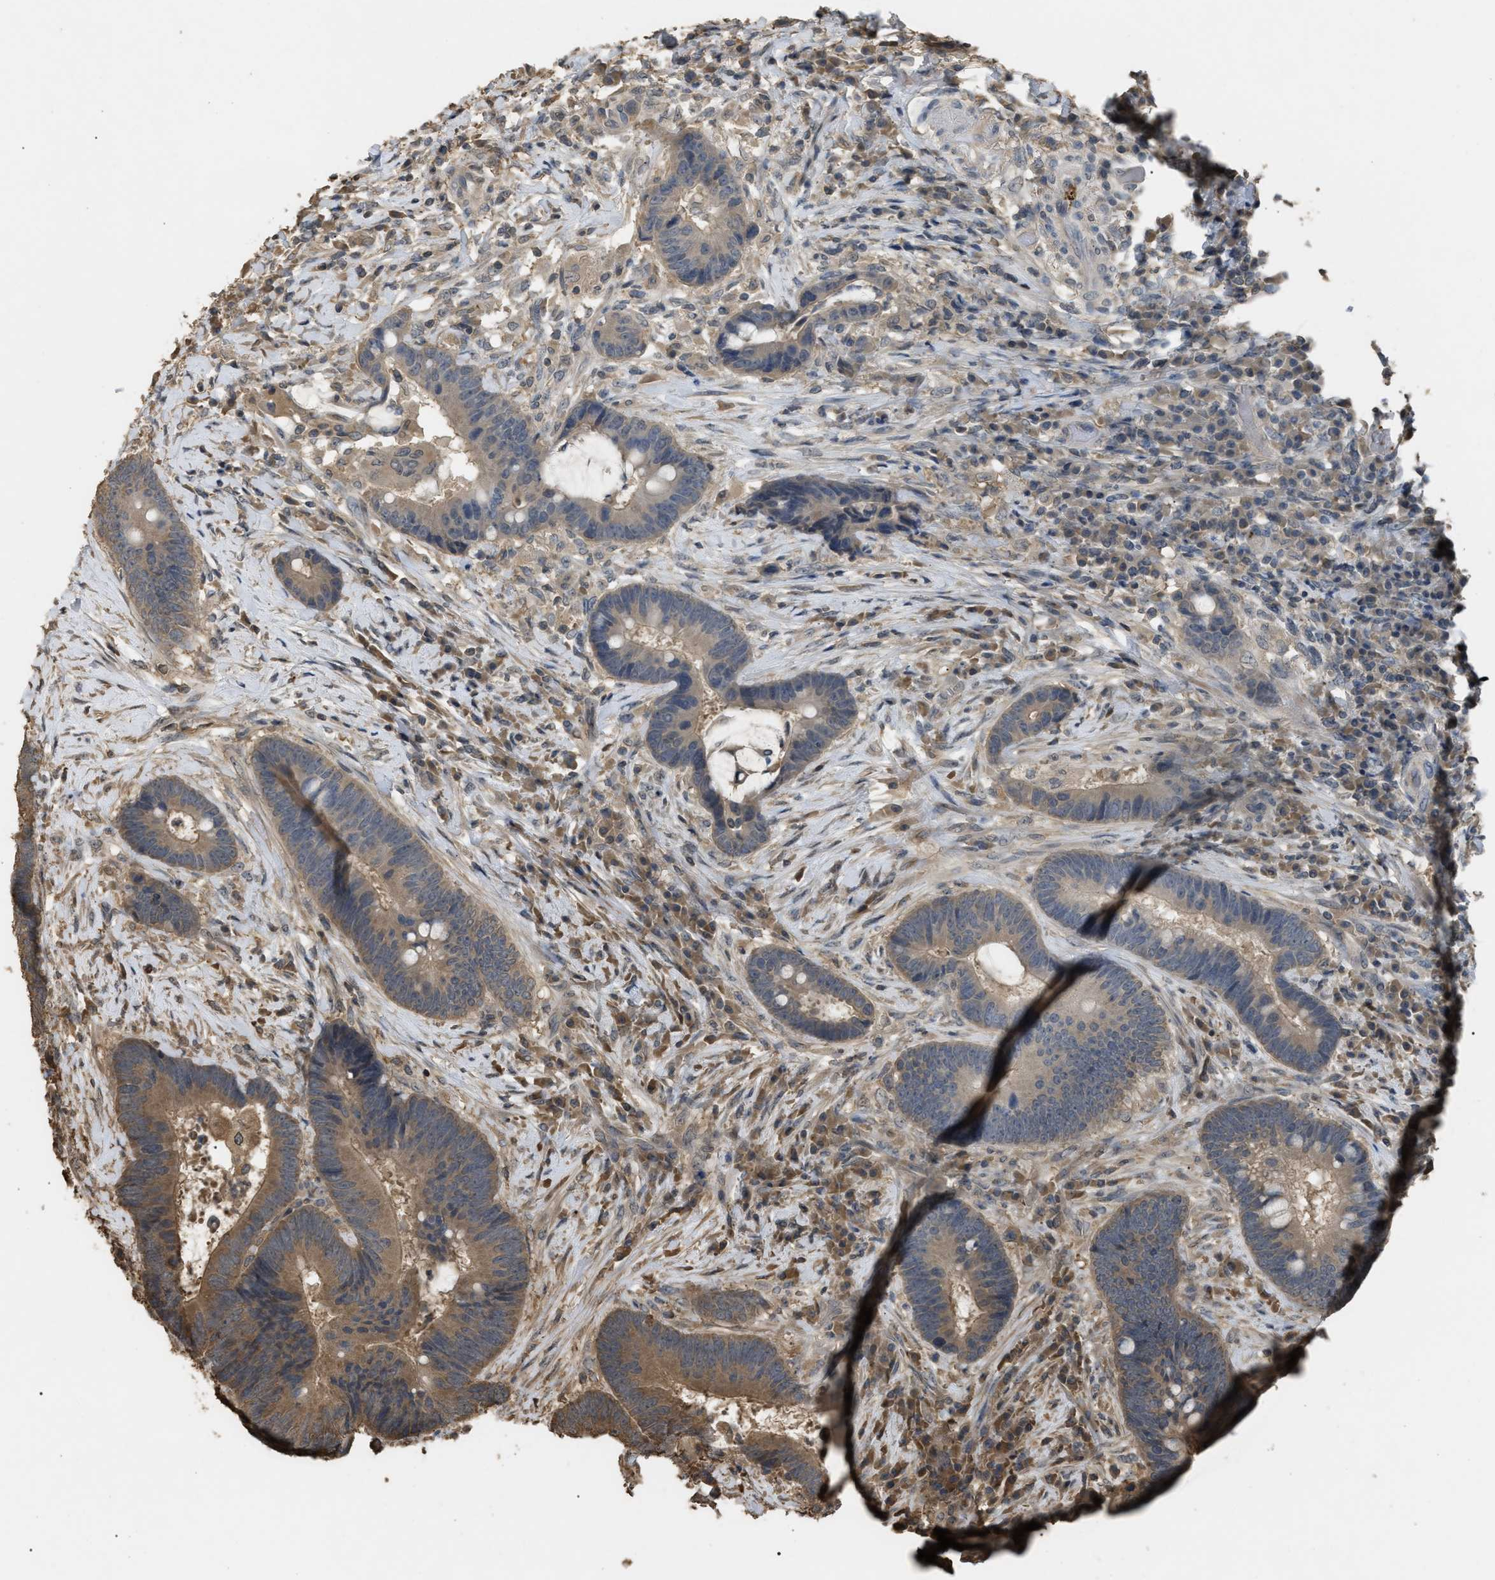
{"staining": {"intensity": "moderate", "quantity": "<25%", "location": "cytoplasmic/membranous"}, "tissue": "colorectal cancer", "cell_type": "Tumor cells", "image_type": "cancer", "snomed": [{"axis": "morphology", "description": "Adenocarcinoma, NOS"}, {"axis": "topography", "description": "Rectum"}, {"axis": "topography", "description": "Anal"}], "caption": "DAB immunohistochemical staining of colorectal adenocarcinoma demonstrates moderate cytoplasmic/membranous protein staining in about <25% of tumor cells.", "gene": "ARHGDIA", "patient": {"sex": "female", "age": 89}}